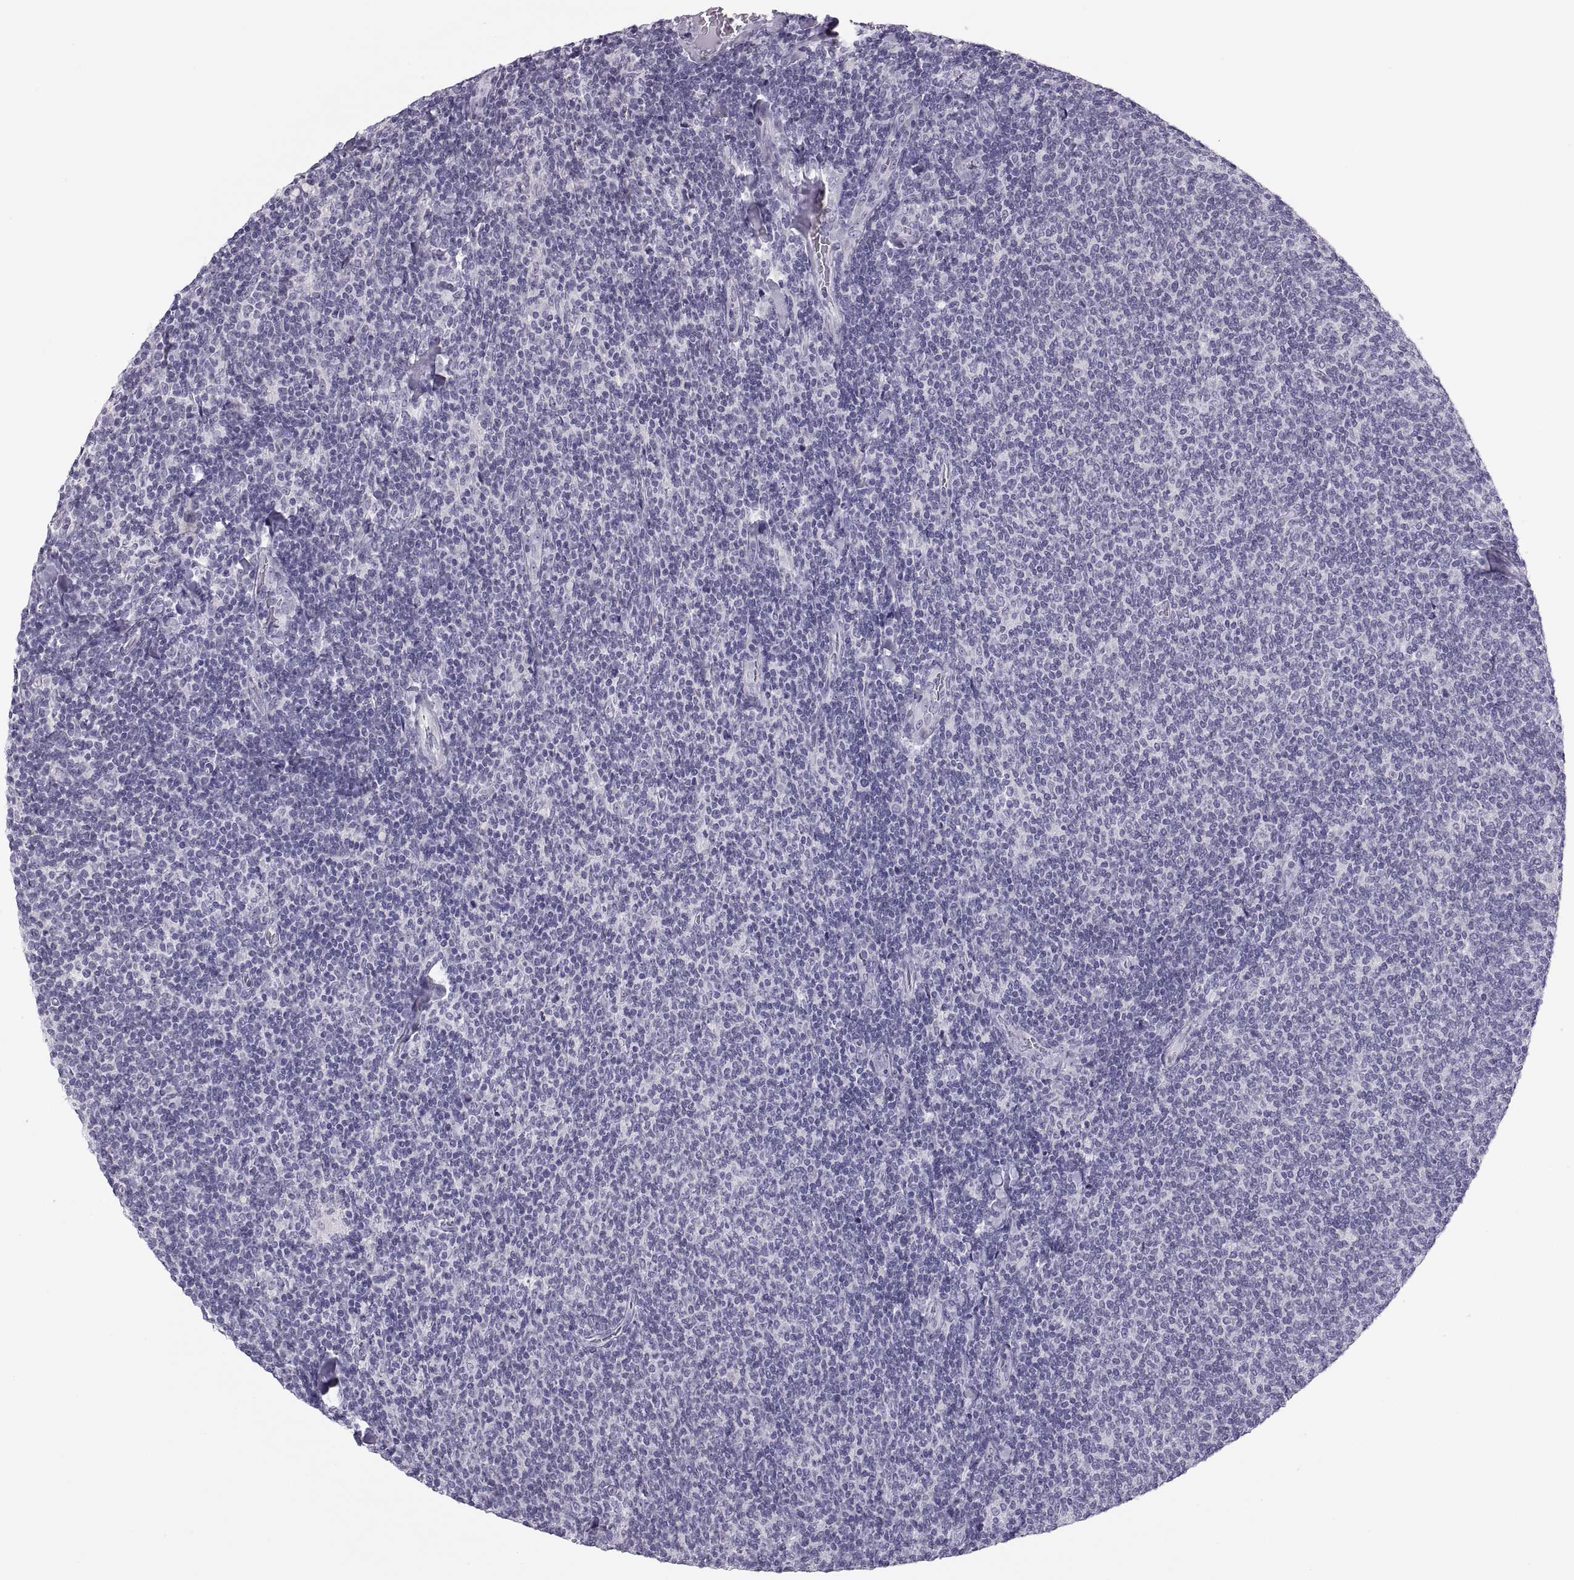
{"staining": {"intensity": "negative", "quantity": "none", "location": "none"}, "tissue": "lymphoma", "cell_type": "Tumor cells", "image_type": "cancer", "snomed": [{"axis": "morphology", "description": "Malignant lymphoma, non-Hodgkin's type, Low grade"}, {"axis": "topography", "description": "Lymph node"}], "caption": "Immunohistochemistry micrograph of neoplastic tissue: lymphoma stained with DAB demonstrates no significant protein expression in tumor cells.", "gene": "C3orf22", "patient": {"sex": "male", "age": 52}}